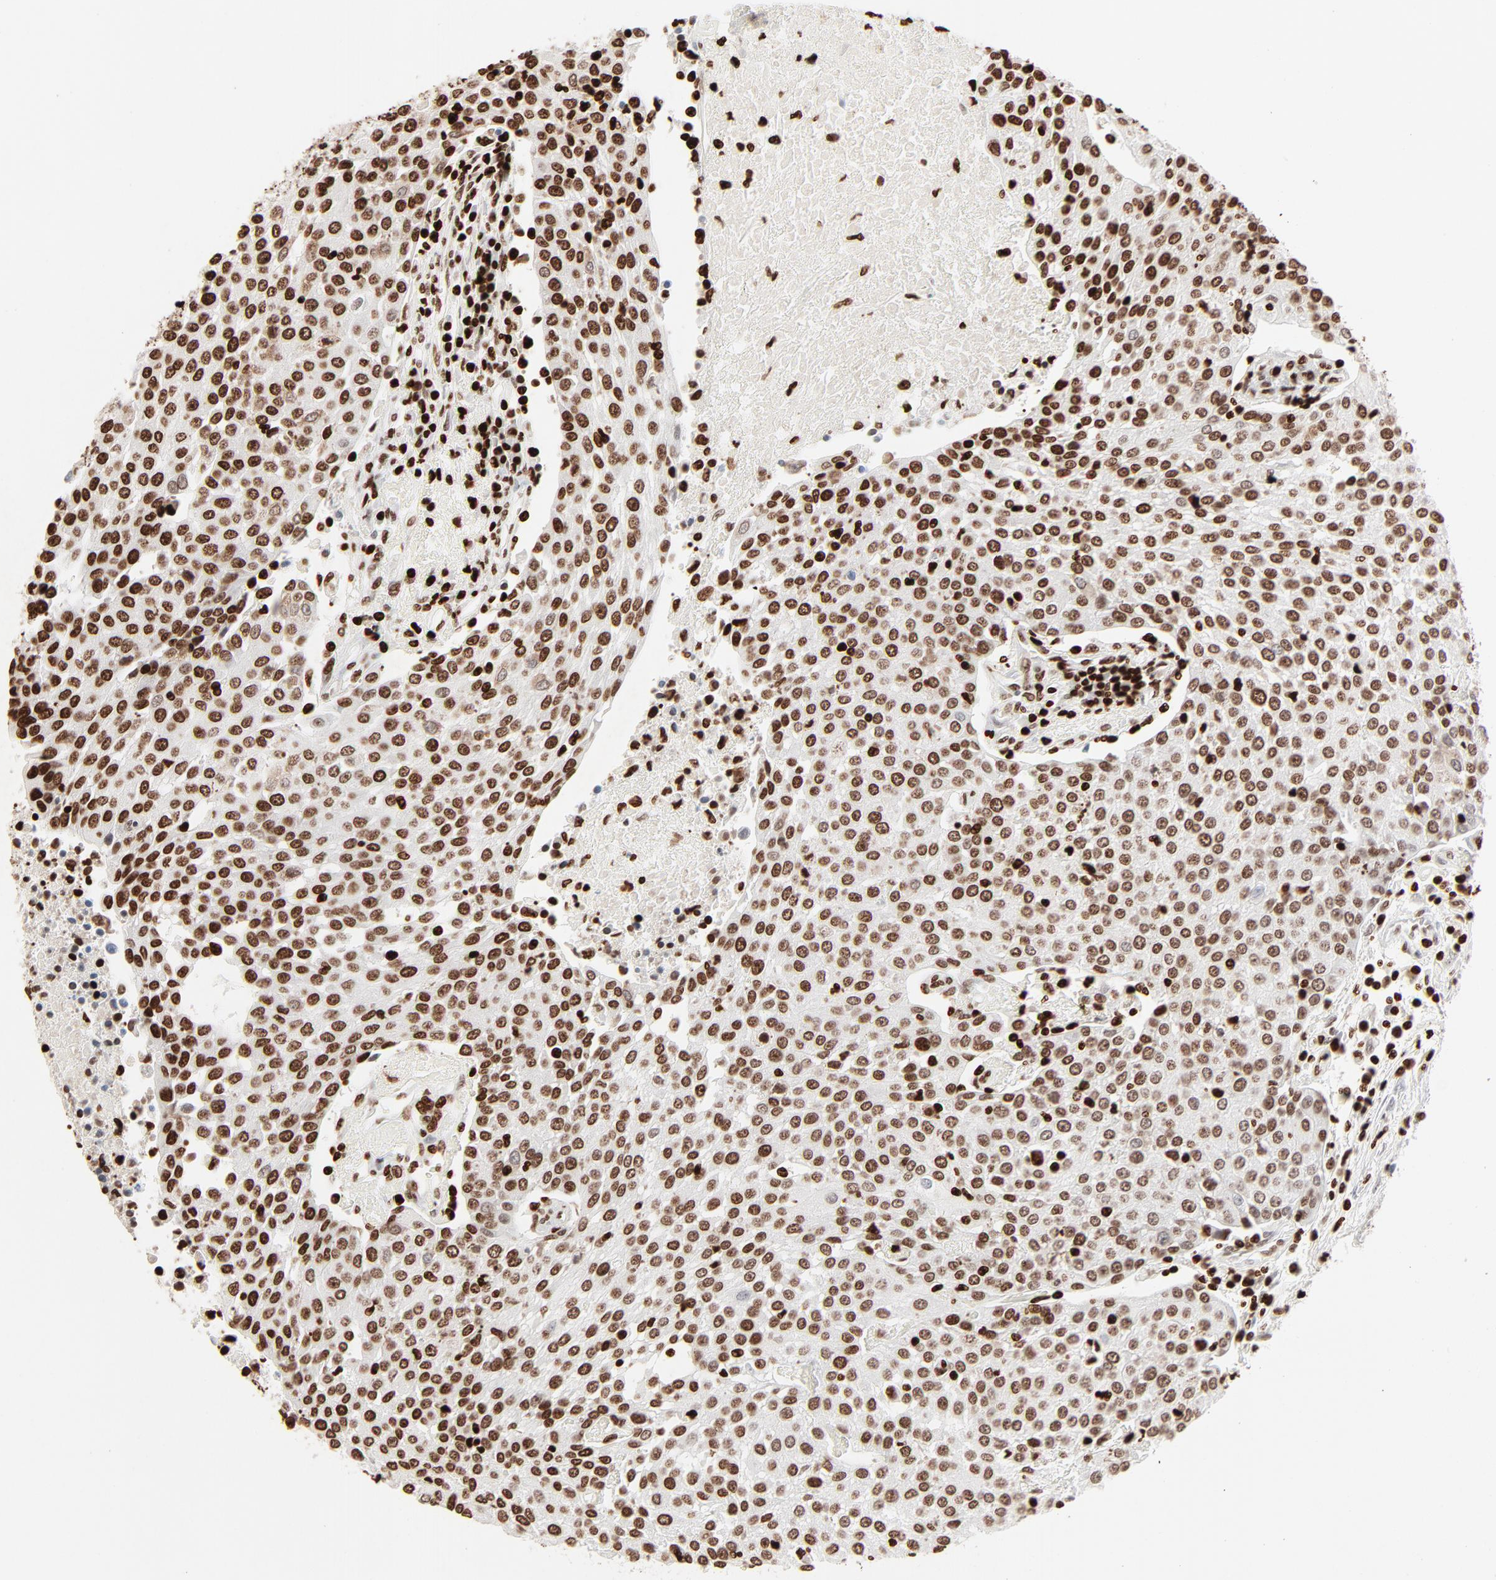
{"staining": {"intensity": "strong", "quantity": ">75%", "location": "cytoplasmic/membranous,nuclear"}, "tissue": "urothelial cancer", "cell_type": "Tumor cells", "image_type": "cancer", "snomed": [{"axis": "morphology", "description": "Urothelial carcinoma, High grade"}, {"axis": "topography", "description": "Urinary bladder"}], "caption": "The photomicrograph demonstrates a brown stain indicating the presence of a protein in the cytoplasmic/membranous and nuclear of tumor cells in urothelial cancer.", "gene": "HMGB2", "patient": {"sex": "female", "age": 85}}